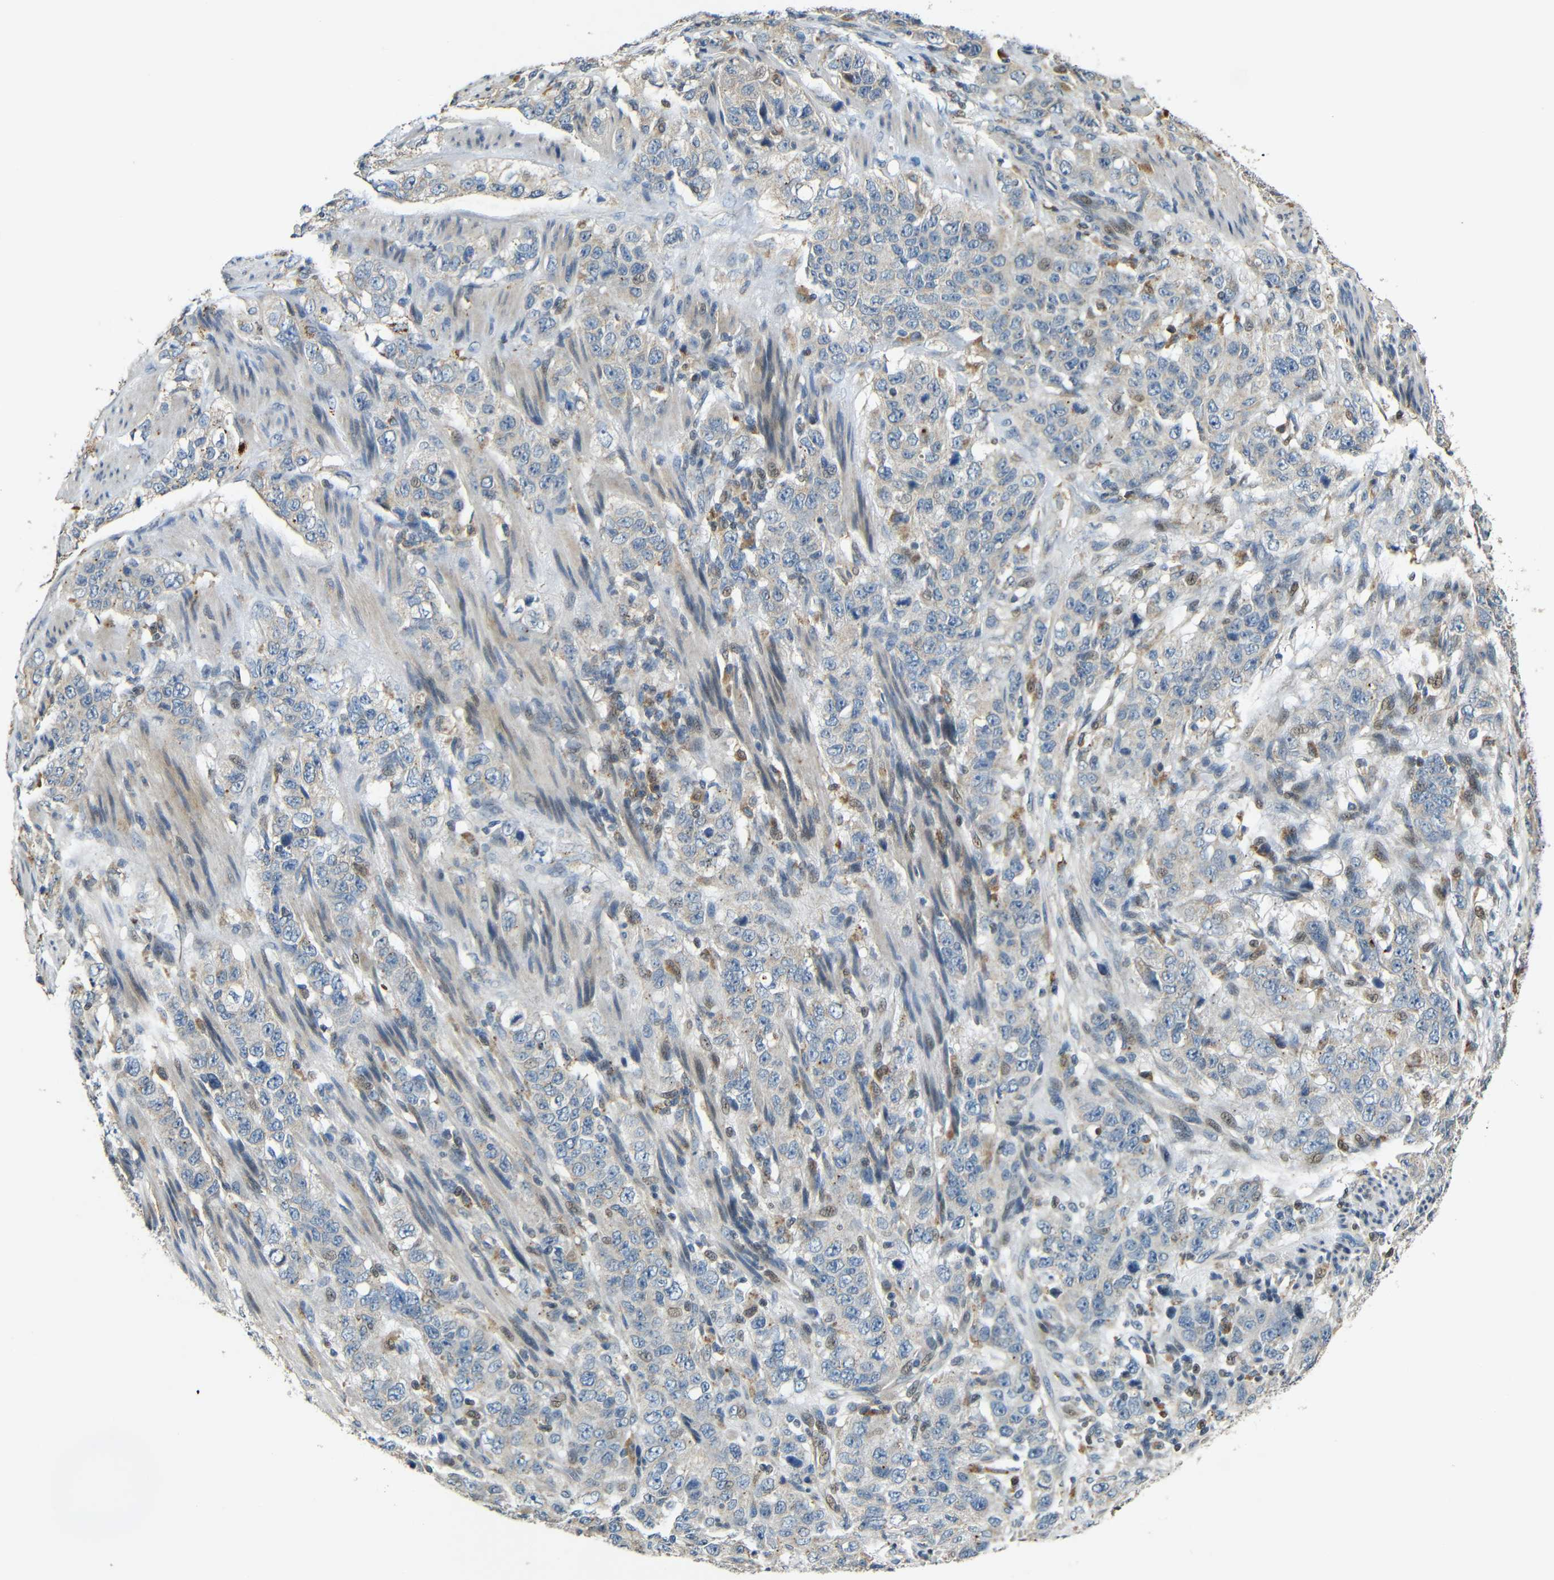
{"staining": {"intensity": "weak", "quantity": ">75%", "location": "cytoplasmic/membranous"}, "tissue": "stomach cancer", "cell_type": "Tumor cells", "image_type": "cancer", "snomed": [{"axis": "morphology", "description": "Adenocarcinoma, NOS"}, {"axis": "topography", "description": "Stomach"}], "caption": "Weak cytoplasmic/membranous staining for a protein is seen in about >75% of tumor cells of stomach cancer (adenocarcinoma) using immunohistochemistry (IHC).", "gene": "KAZALD1", "patient": {"sex": "male", "age": 48}}